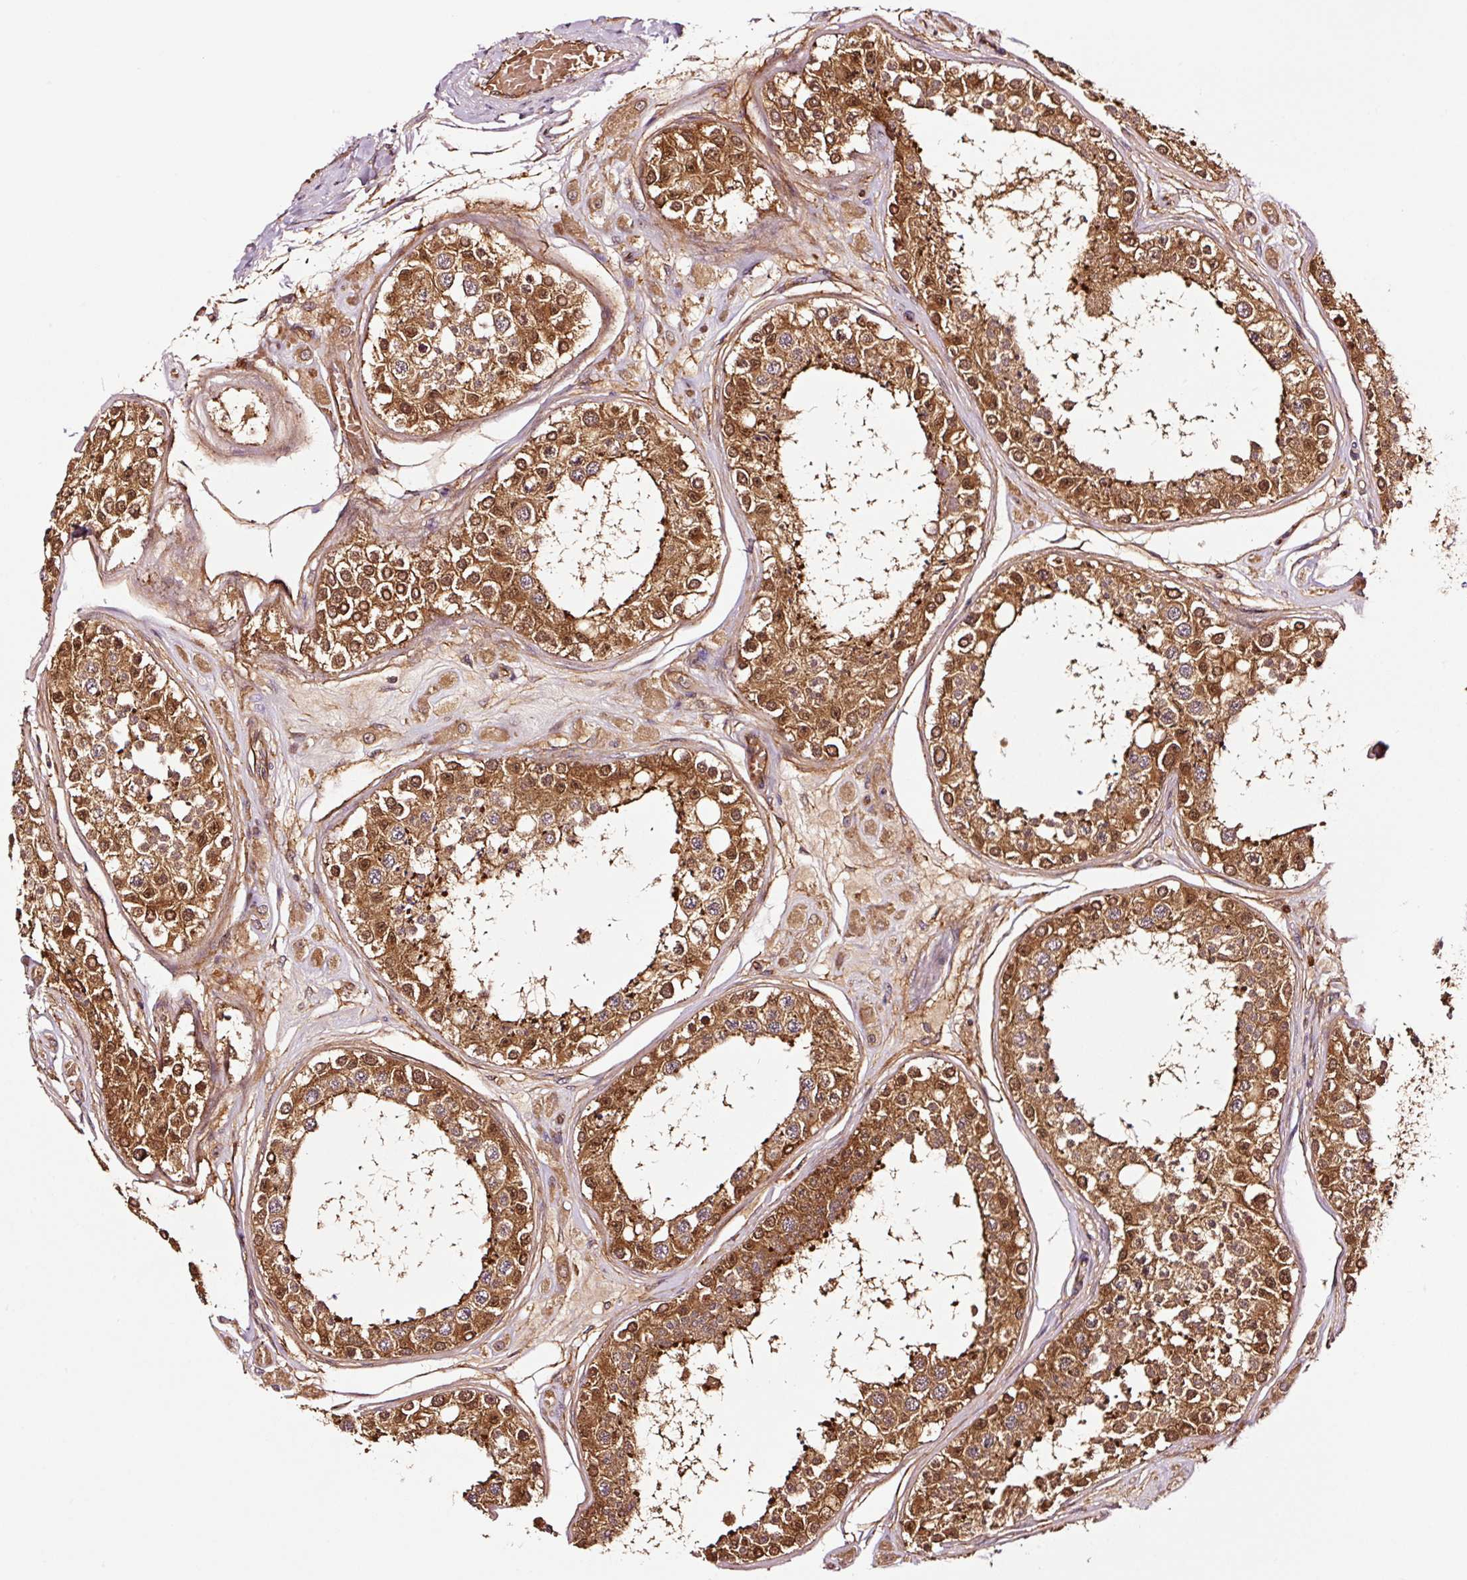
{"staining": {"intensity": "strong", "quantity": ">75%", "location": "cytoplasmic/membranous,nuclear"}, "tissue": "testis", "cell_type": "Cells in seminiferous ducts", "image_type": "normal", "snomed": [{"axis": "morphology", "description": "Normal tissue, NOS"}, {"axis": "topography", "description": "Testis"}], "caption": "Testis was stained to show a protein in brown. There is high levels of strong cytoplasmic/membranous,nuclear positivity in about >75% of cells in seminiferous ducts. The staining was performed using DAB to visualize the protein expression in brown, while the nuclei were stained in blue with hematoxylin (Magnification: 20x).", "gene": "METAP1", "patient": {"sex": "male", "age": 25}}